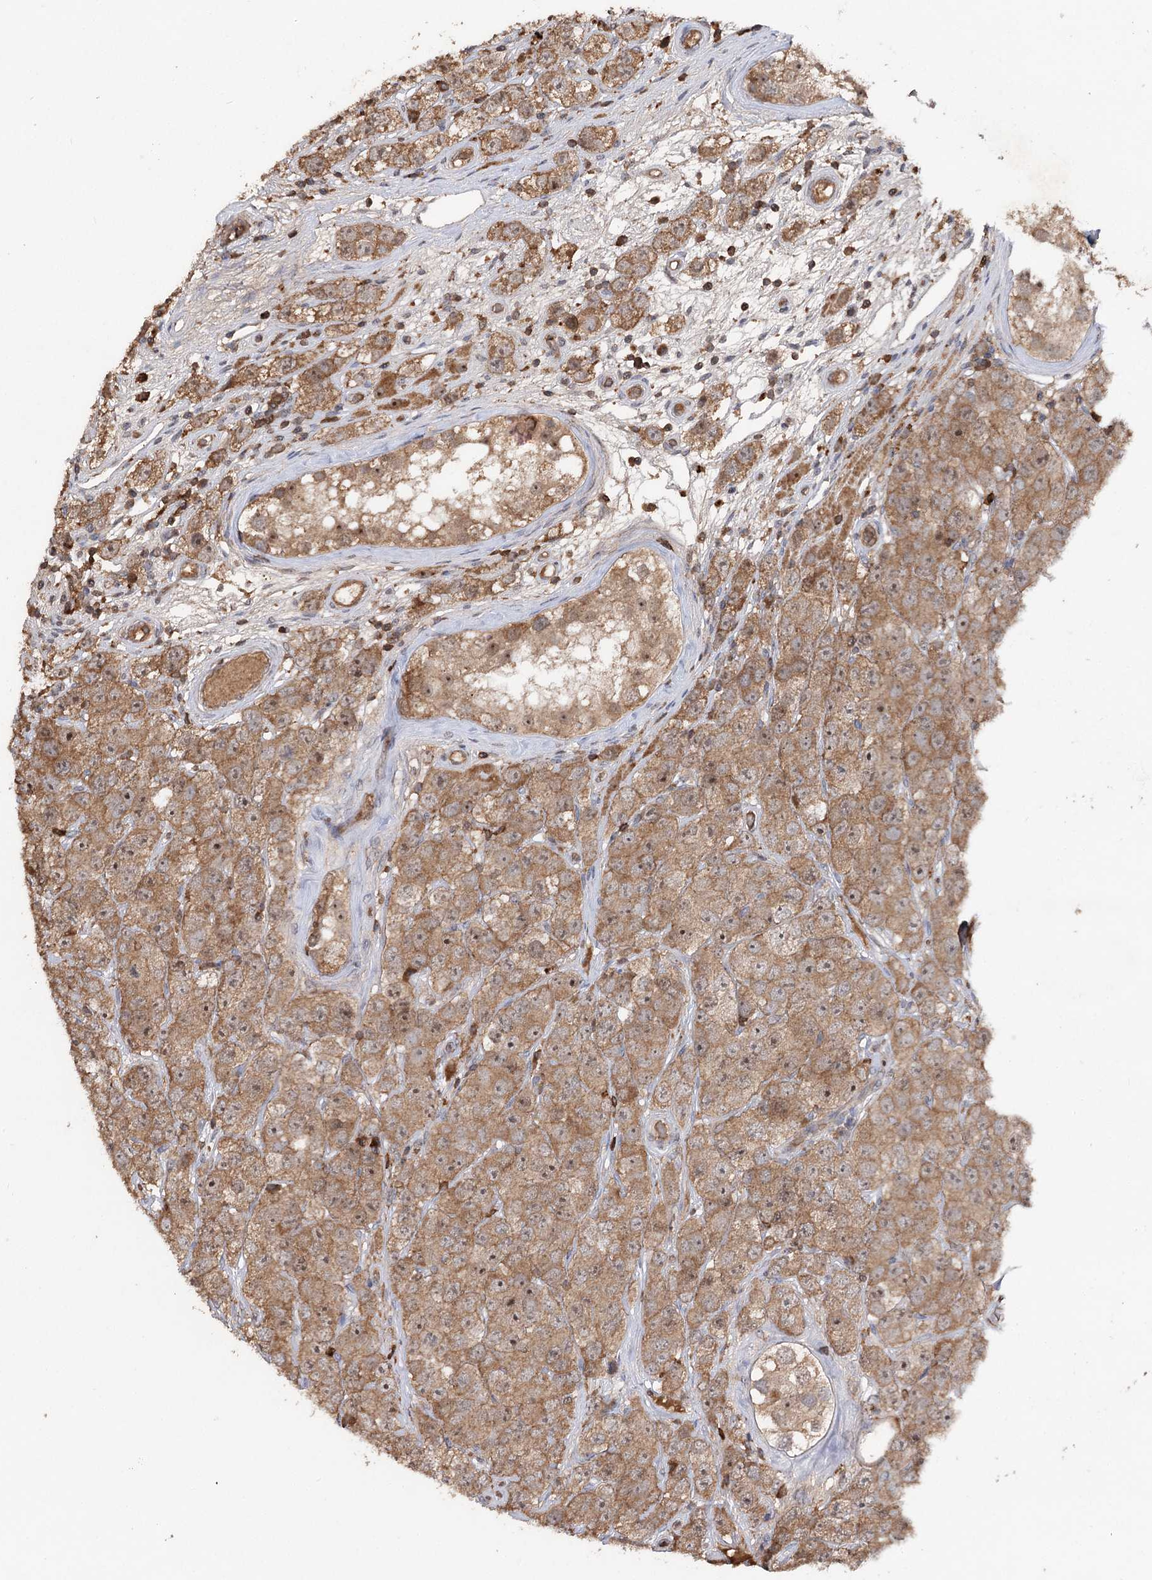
{"staining": {"intensity": "moderate", "quantity": ">75%", "location": "cytoplasmic/membranous,nuclear"}, "tissue": "testis cancer", "cell_type": "Tumor cells", "image_type": "cancer", "snomed": [{"axis": "morphology", "description": "Seminoma, NOS"}, {"axis": "topography", "description": "Testis"}], "caption": "A brown stain labels moderate cytoplasmic/membranous and nuclear staining of a protein in testis cancer (seminoma) tumor cells.", "gene": "FAM53B", "patient": {"sex": "male", "age": 28}}